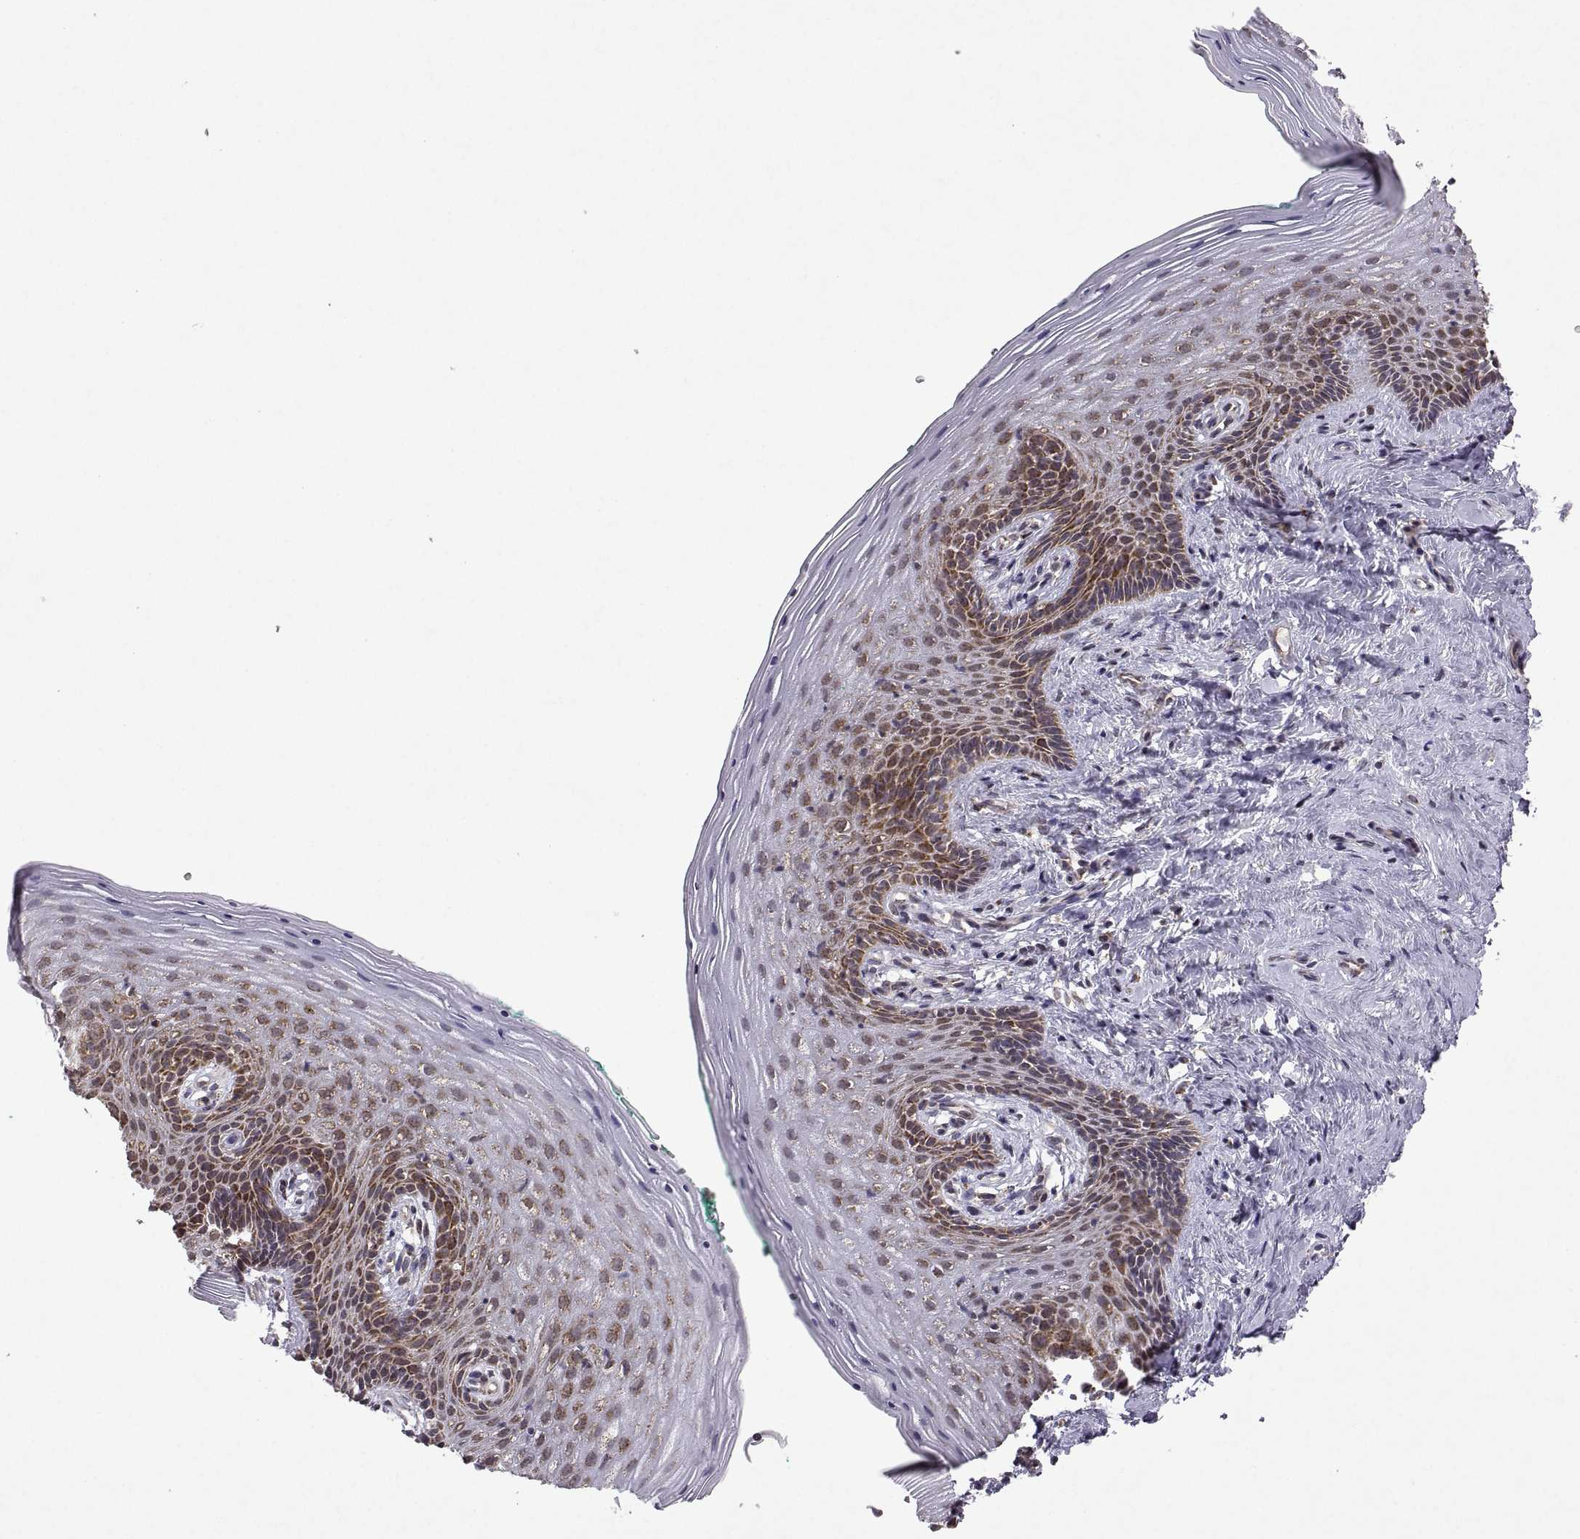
{"staining": {"intensity": "moderate", "quantity": "25%-75%", "location": "cytoplasmic/membranous"}, "tissue": "vagina", "cell_type": "Squamous epithelial cells", "image_type": "normal", "snomed": [{"axis": "morphology", "description": "Normal tissue, NOS"}, {"axis": "topography", "description": "Vagina"}], "caption": "A medium amount of moderate cytoplasmic/membranous positivity is seen in about 25%-75% of squamous epithelial cells in normal vagina. (DAB (3,3'-diaminobenzidine) IHC, brown staining for protein, blue staining for nuclei).", "gene": "MANBAL", "patient": {"sex": "female", "age": 45}}